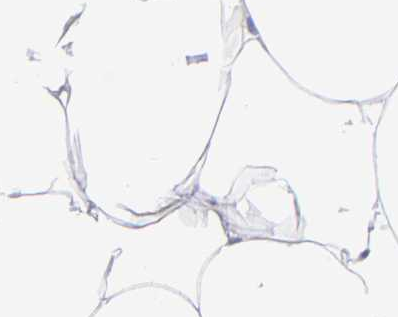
{"staining": {"intensity": "negative", "quantity": "none", "location": "none"}, "tissue": "adipose tissue", "cell_type": "Adipocytes", "image_type": "normal", "snomed": [{"axis": "morphology", "description": "Normal tissue, NOS"}, {"axis": "morphology", "description": "Duct carcinoma"}, {"axis": "topography", "description": "Breast"}, {"axis": "topography", "description": "Adipose tissue"}], "caption": "IHC micrograph of normal adipose tissue: adipose tissue stained with DAB reveals no significant protein staining in adipocytes. The staining is performed using DAB brown chromogen with nuclei counter-stained in using hematoxylin.", "gene": "YWHAB", "patient": {"sex": "female", "age": 37}}